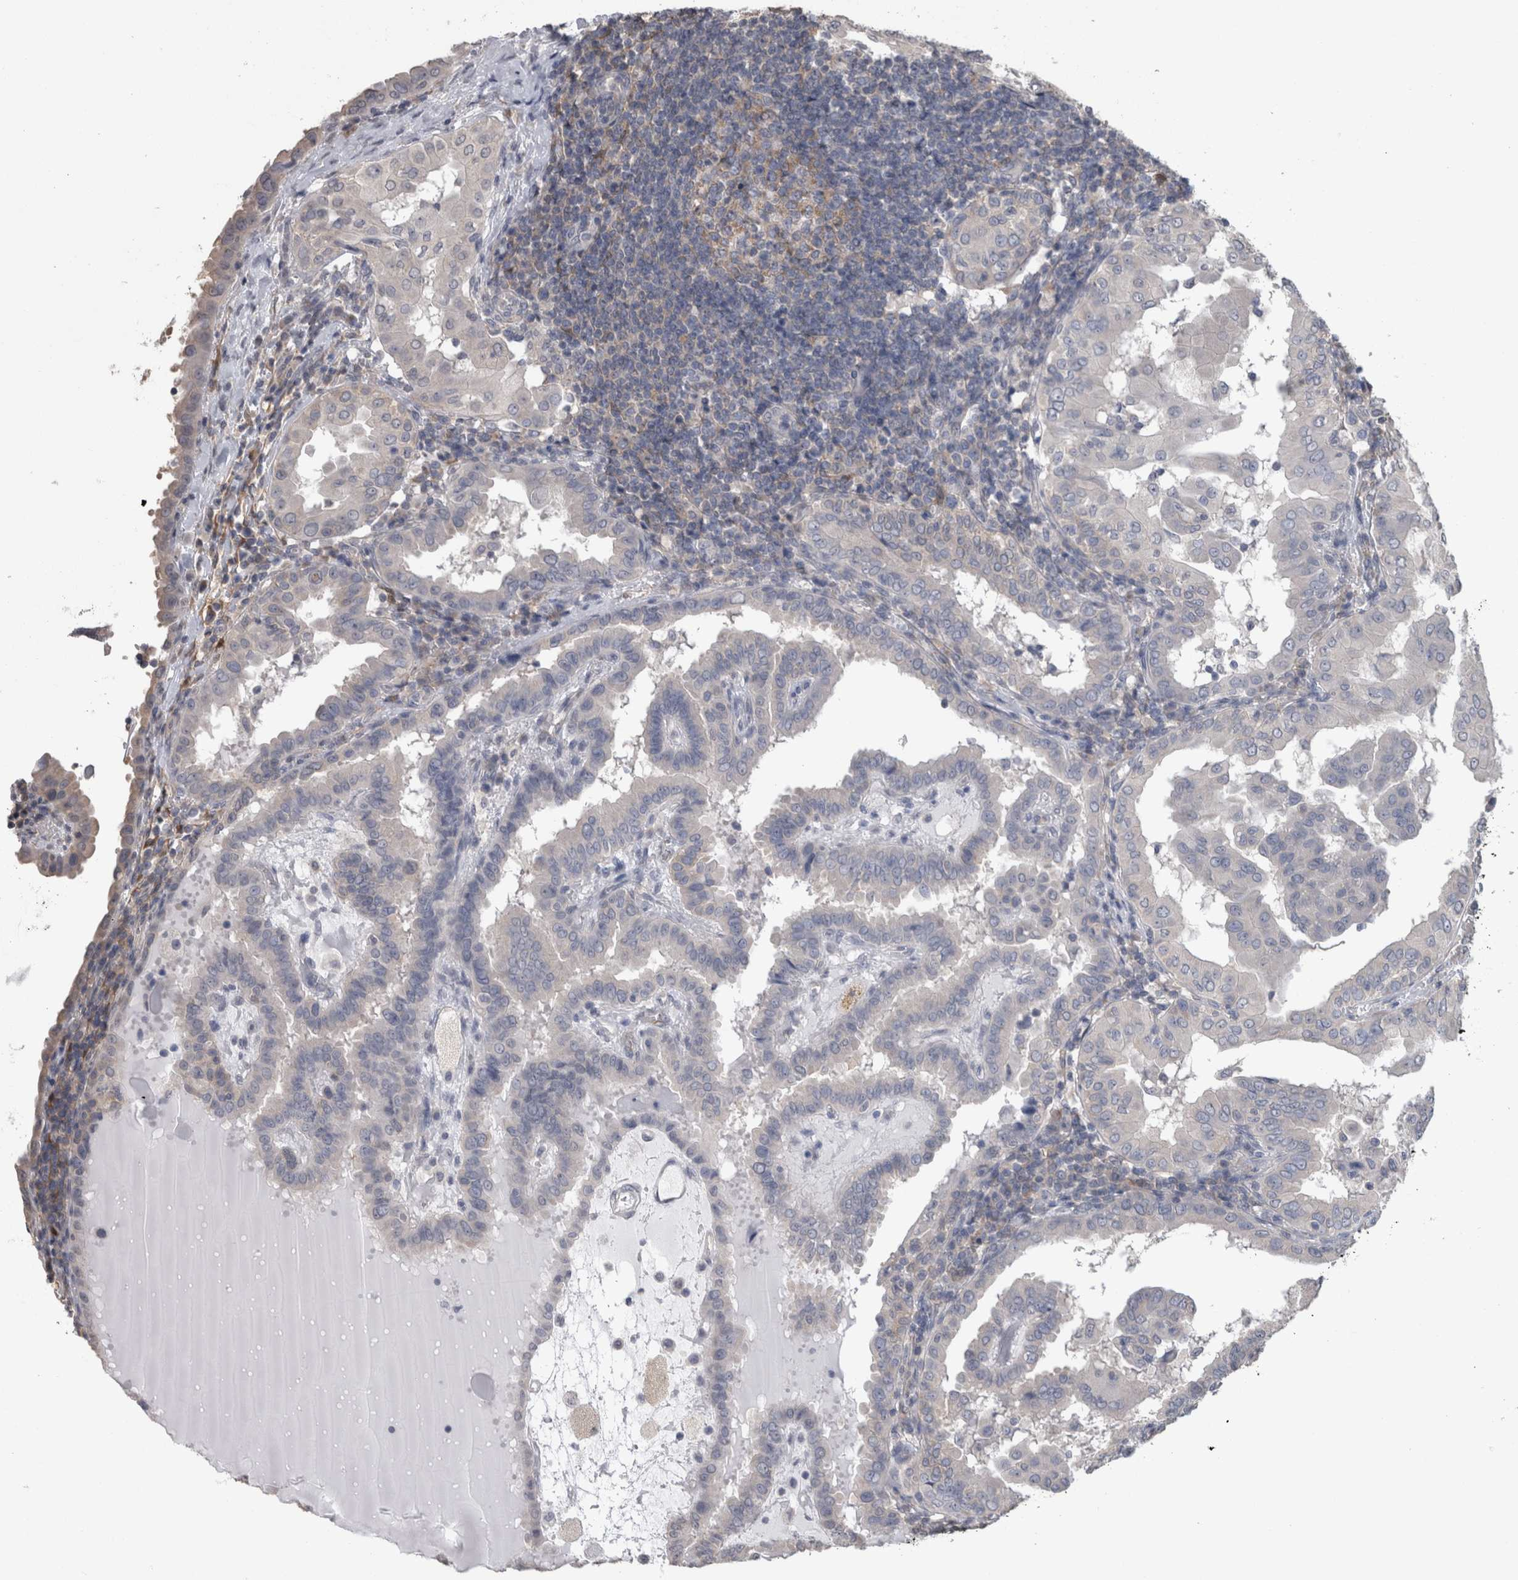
{"staining": {"intensity": "negative", "quantity": "none", "location": "none"}, "tissue": "thyroid cancer", "cell_type": "Tumor cells", "image_type": "cancer", "snomed": [{"axis": "morphology", "description": "Papillary adenocarcinoma, NOS"}, {"axis": "topography", "description": "Thyroid gland"}], "caption": "The micrograph shows no staining of tumor cells in papillary adenocarcinoma (thyroid).", "gene": "DDX6", "patient": {"sex": "male", "age": 33}}